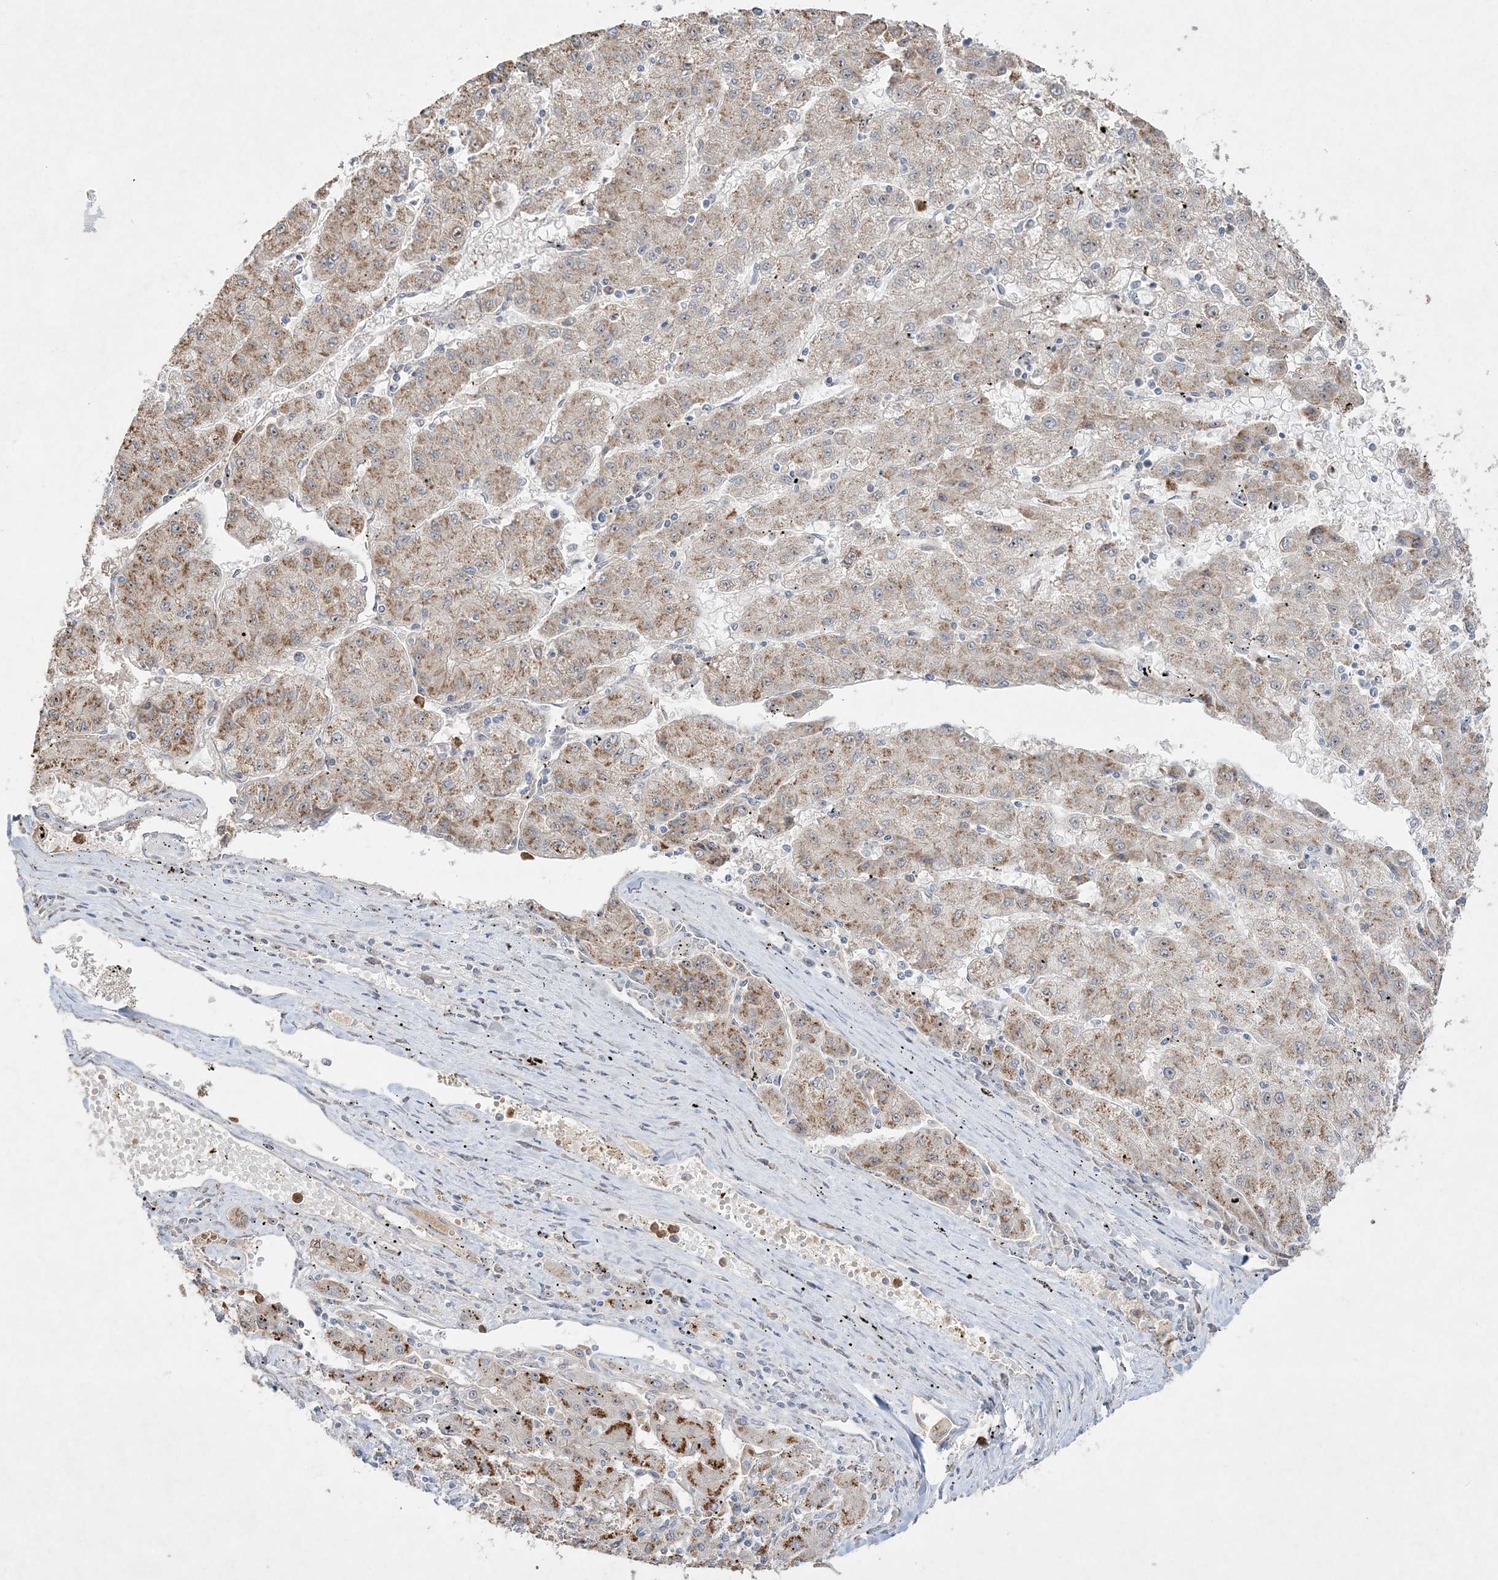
{"staining": {"intensity": "weak", "quantity": ">75%", "location": "cytoplasmic/membranous"}, "tissue": "liver cancer", "cell_type": "Tumor cells", "image_type": "cancer", "snomed": [{"axis": "morphology", "description": "Carcinoma, Hepatocellular, NOS"}, {"axis": "topography", "description": "Liver"}], "caption": "About >75% of tumor cells in liver hepatocellular carcinoma display weak cytoplasmic/membranous protein expression as visualized by brown immunohistochemical staining.", "gene": "NOP16", "patient": {"sex": "male", "age": 72}}